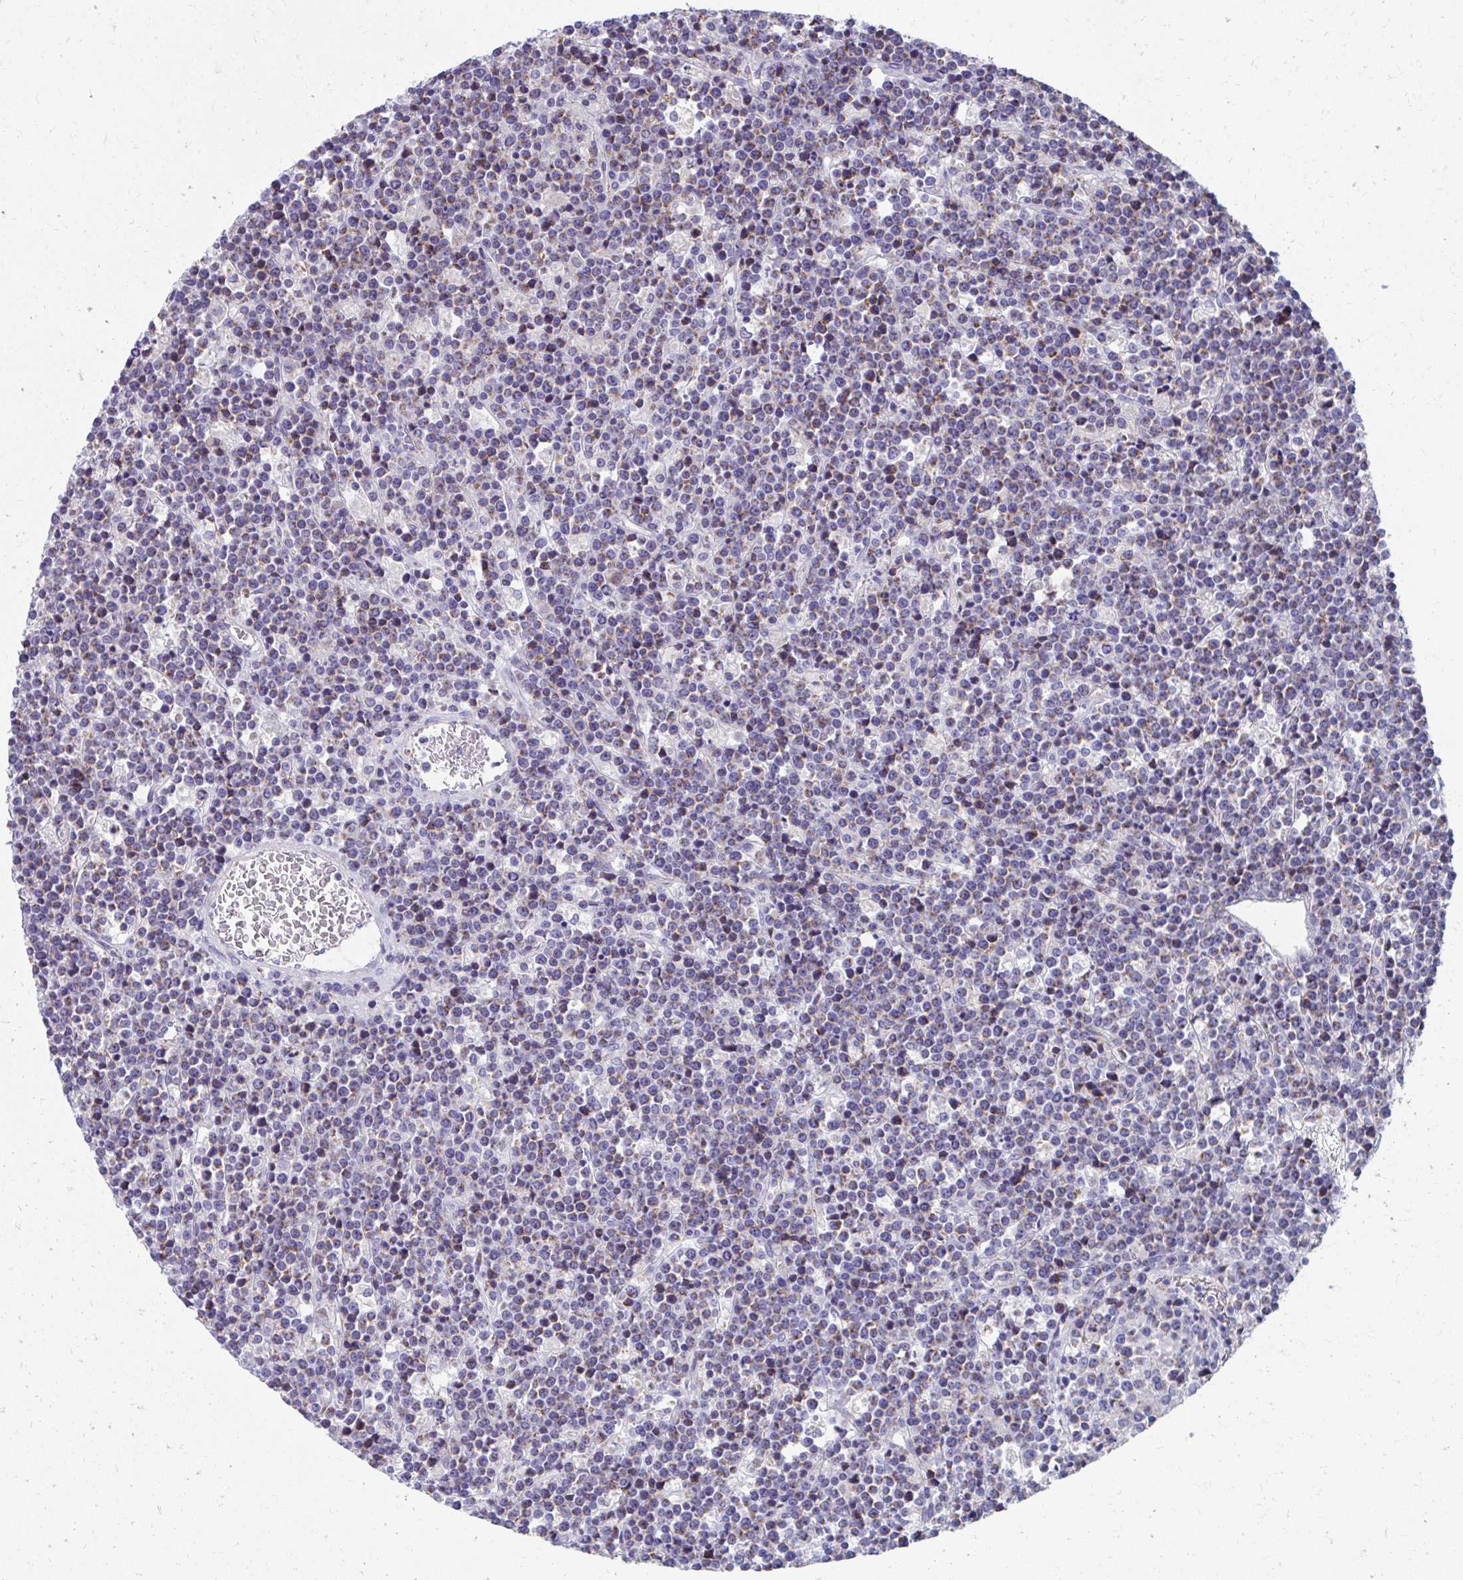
{"staining": {"intensity": "moderate", "quantity": "<25%", "location": "cytoplasmic/membranous"}, "tissue": "lymphoma", "cell_type": "Tumor cells", "image_type": "cancer", "snomed": [{"axis": "morphology", "description": "Malignant lymphoma, non-Hodgkin's type, High grade"}, {"axis": "topography", "description": "Ovary"}], "caption": "An immunohistochemistry (IHC) image of tumor tissue is shown. Protein staining in brown labels moderate cytoplasmic/membranous positivity in lymphoma within tumor cells. Immunohistochemistry (ihc) stains the protein of interest in brown and the nuclei are stained blue.", "gene": "IL37", "patient": {"sex": "female", "age": 56}}